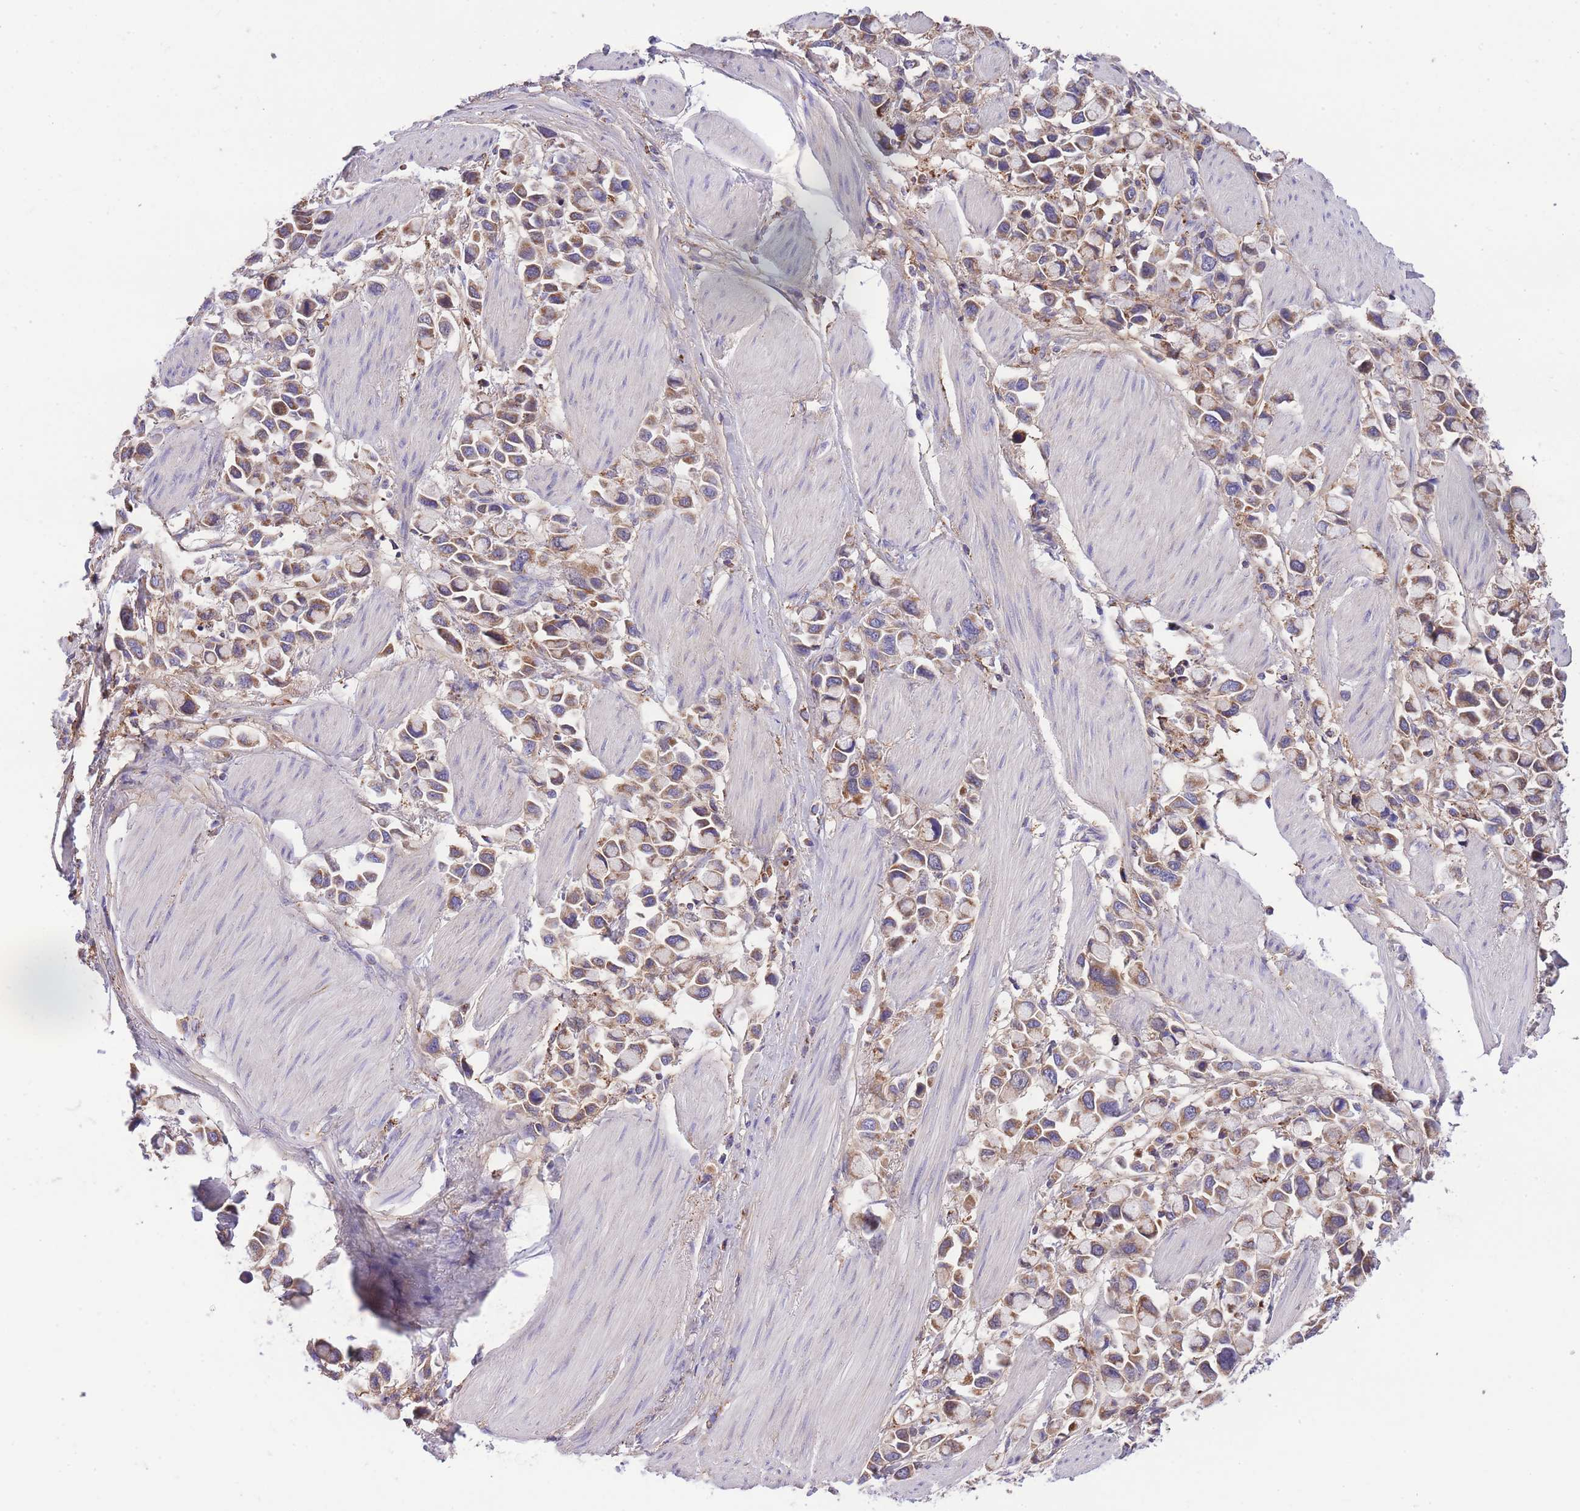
{"staining": {"intensity": "moderate", "quantity": "<25%", "location": "cytoplasmic/membranous"}, "tissue": "stomach cancer", "cell_type": "Tumor cells", "image_type": "cancer", "snomed": [{"axis": "morphology", "description": "Adenocarcinoma, NOS"}, {"axis": "topography", "description": "Stomach"}], "caption": "Human stomach adenocarcinoma stained with a protein marker reveals moderate staining in tumor cells.", "gene": "ST3GAL3", "patient": {"sex": "female", "age": 81}}